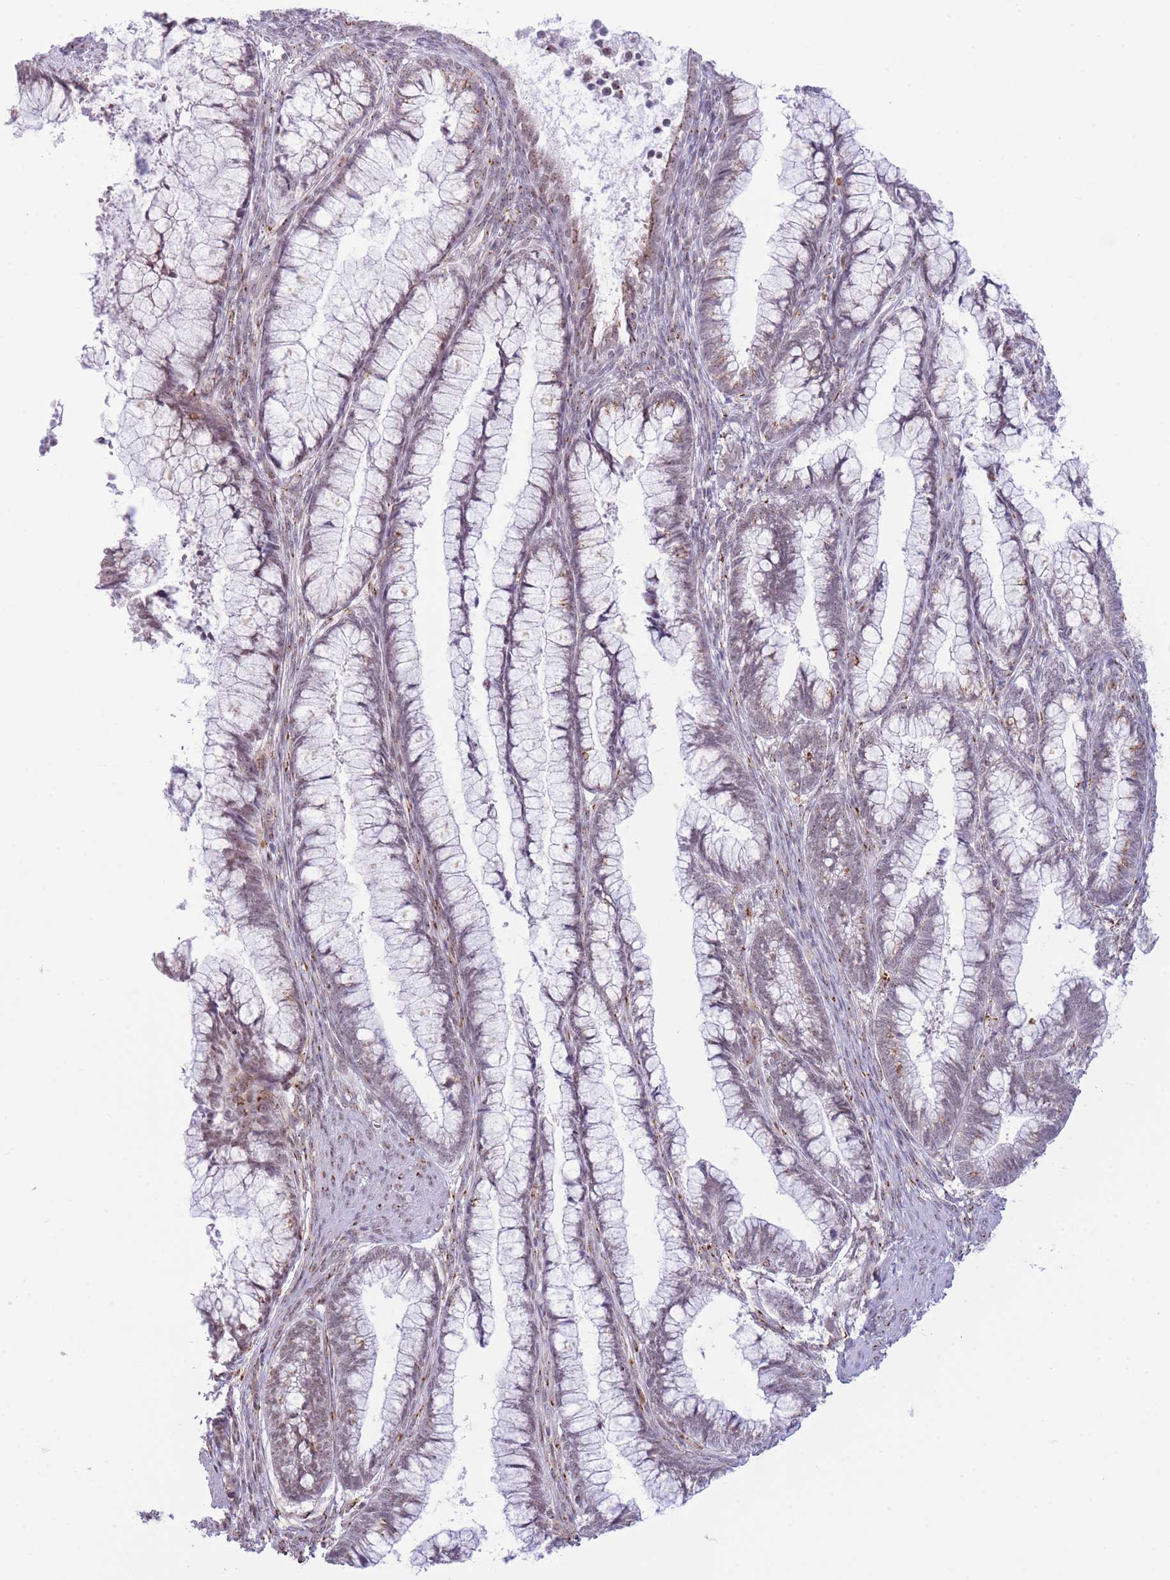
{"staining": {"intensity": "moderate", "quantity": "<25%", "location": "cytoplasmic/membranous,nuclear"}, "tissue": "cervical cancer", "cell_type": "Tumor cells", "image_type": "cancer", "snomed": [{"axis": "morphology", "description": "Adenocarcinoma, NOS"}, {"axis": "topography", "description": "Cervix"}], "caption": "Cervical cancer was stained to show a protein in brown. There is low levels of moderate cytoplasmic/membranous and nuclear expression in about <25% of tumor cells. The staining was performed using DAB to visualize the protein expression in brown, while the nuclei were stained in blue with hematoxylin (Magnification: 20x).", "gene": "INO80C", "patient": {"sex": "female", "age": 44}}